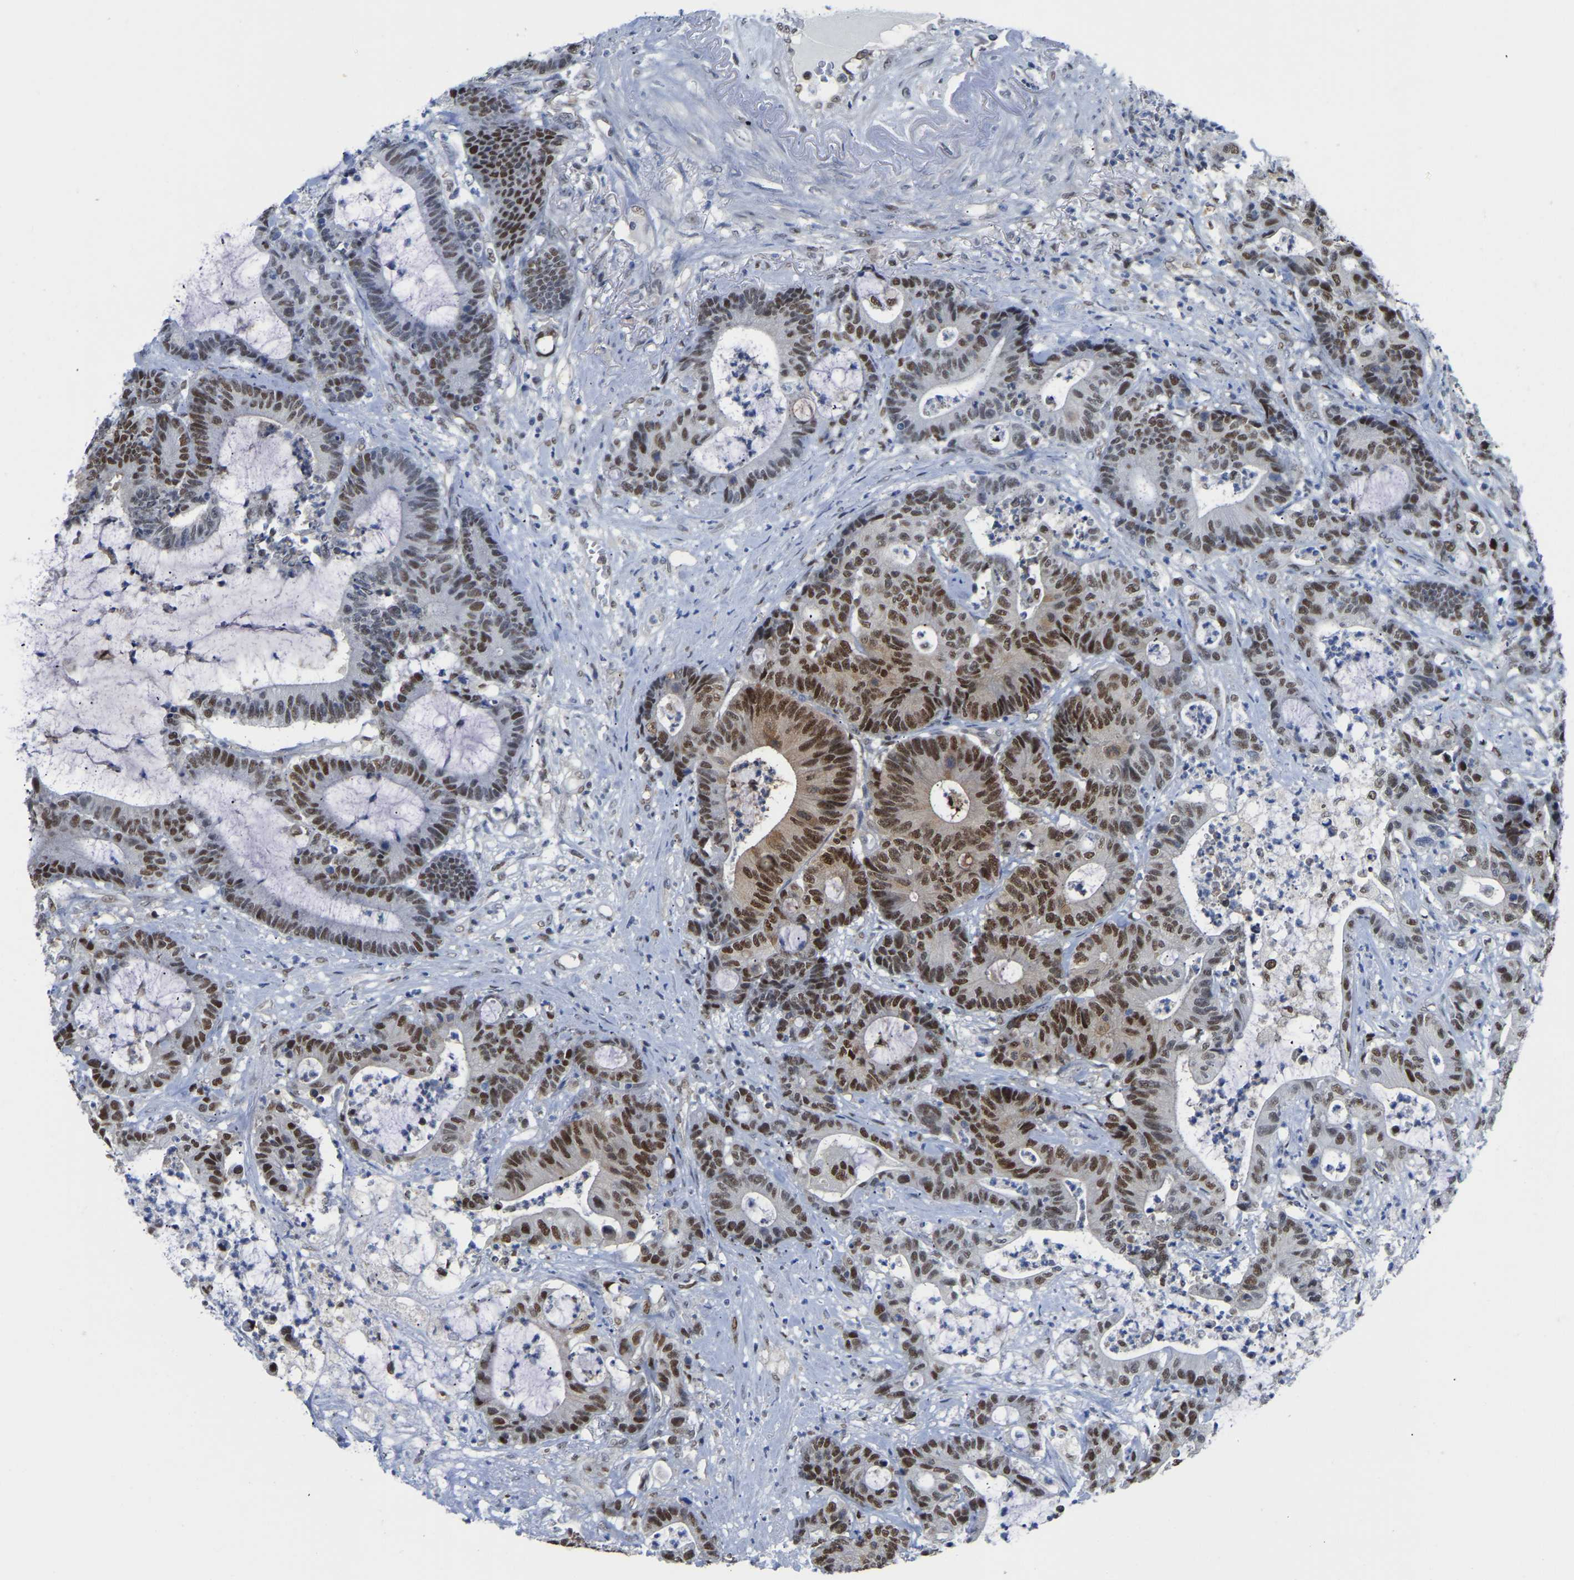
{"staining": {"intensity": "strong", "quantity": "25%-75%", "location": "nuclear"}, "tissue": "colorectal cancer", "cell_type": "Tumor cells", "image_type": "cancer", "snomed": [{"axis": "morphology", "description": "Adenocarcinoma, NOS"}, {"axis": "topography", "description": "Colon"}], "caption": "Brown immunohistochemical staining in human colorectal cancer (adenocarcinoma) reveals strong nuclear expression in about 25%-75% of tumor cells.", "gene": "KLRG2", "patient": {"sex": "female", "age": 84}}